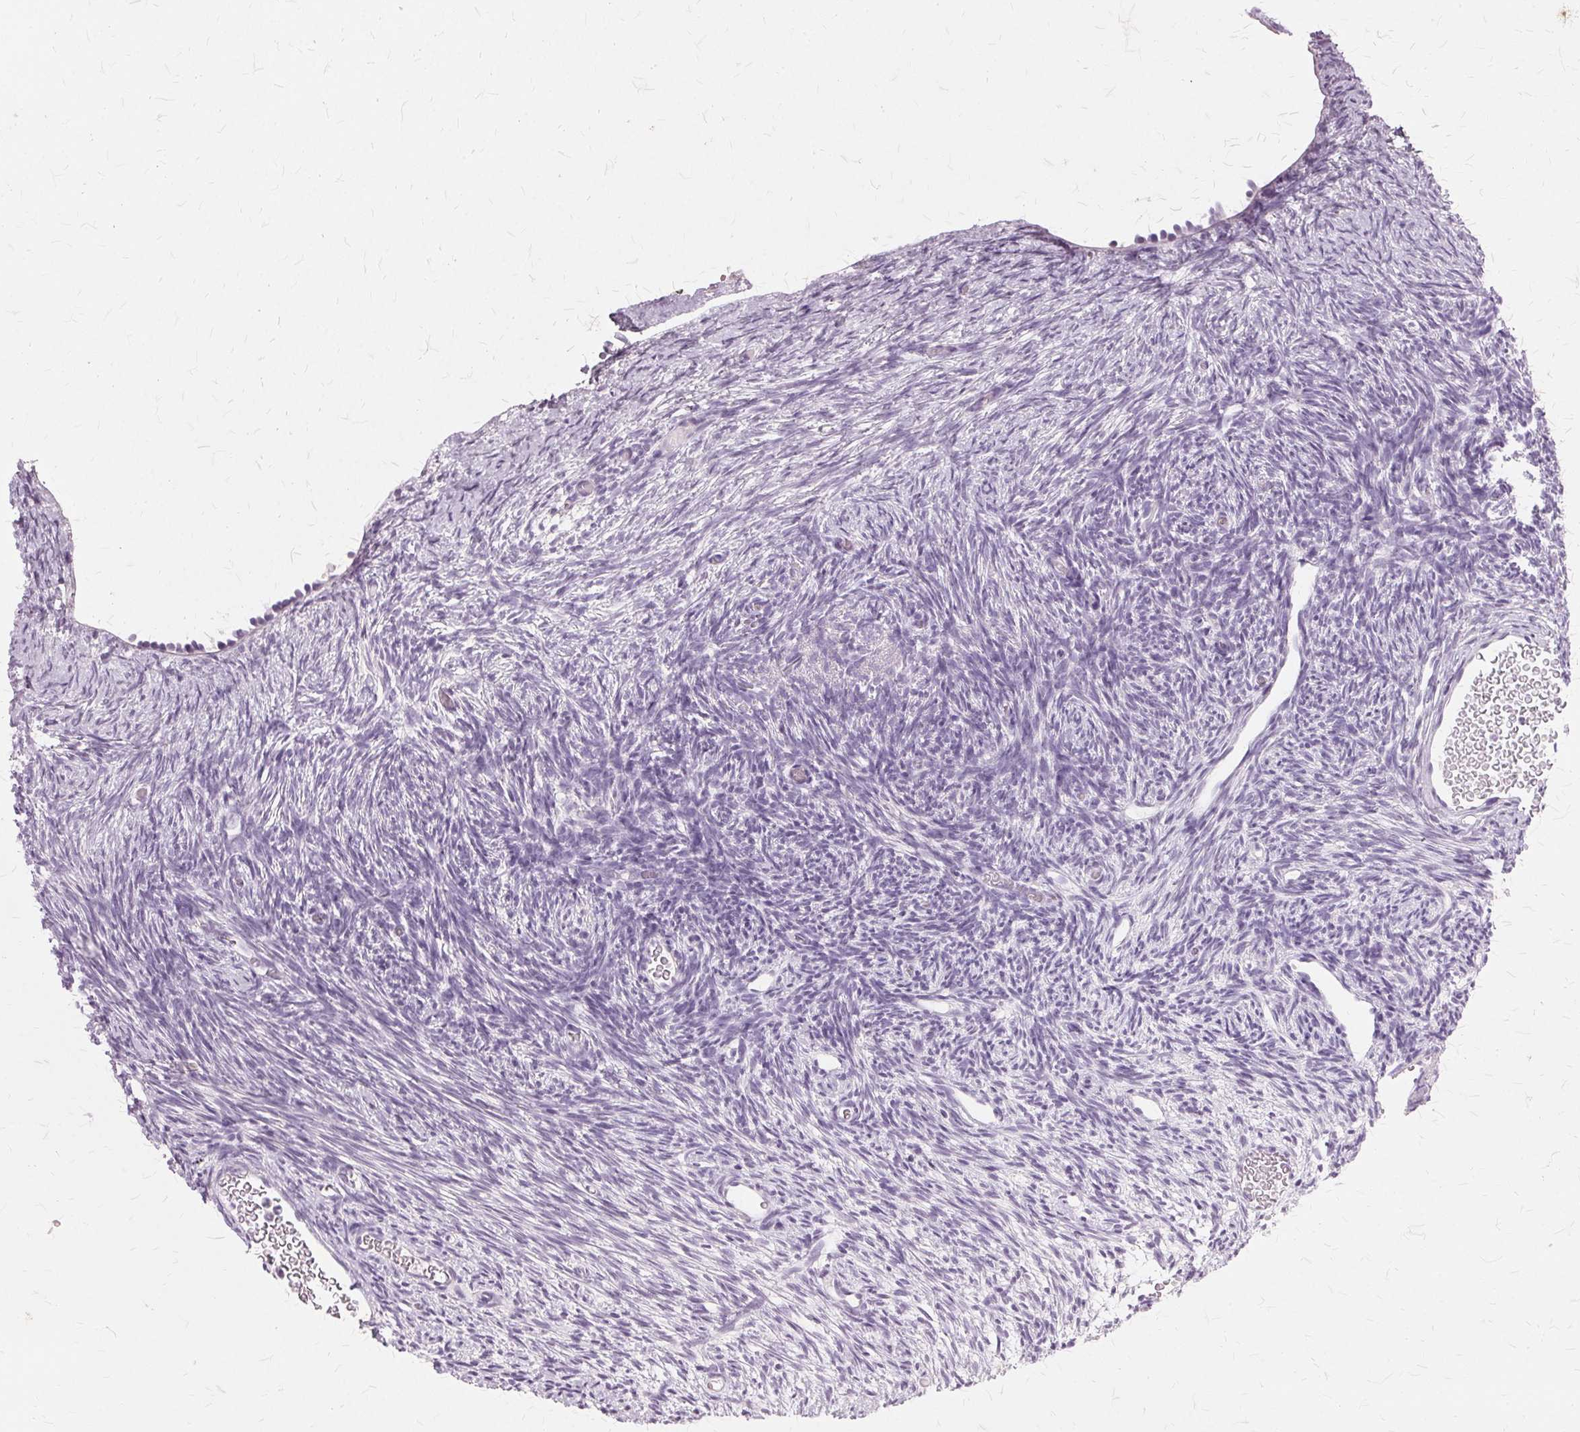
{"staining": {"intensity": "negative", "quantity": "none", "location": "none"}, "tissue": "ovary", "cell_type": "Follicle cells", "image_type": "normal", "snomed": [{"axis": "morphology", "description": "Normal tissue, NOS"}, {"axis": "topography", "description": "Ovary"}], "caption": "This is a micrograph of immunohistochemistry staining of benign ovary, which shows no expression in follicle cells.", "gene": "SLC45A3", "patient": {"sex": "female", "age": 39}}